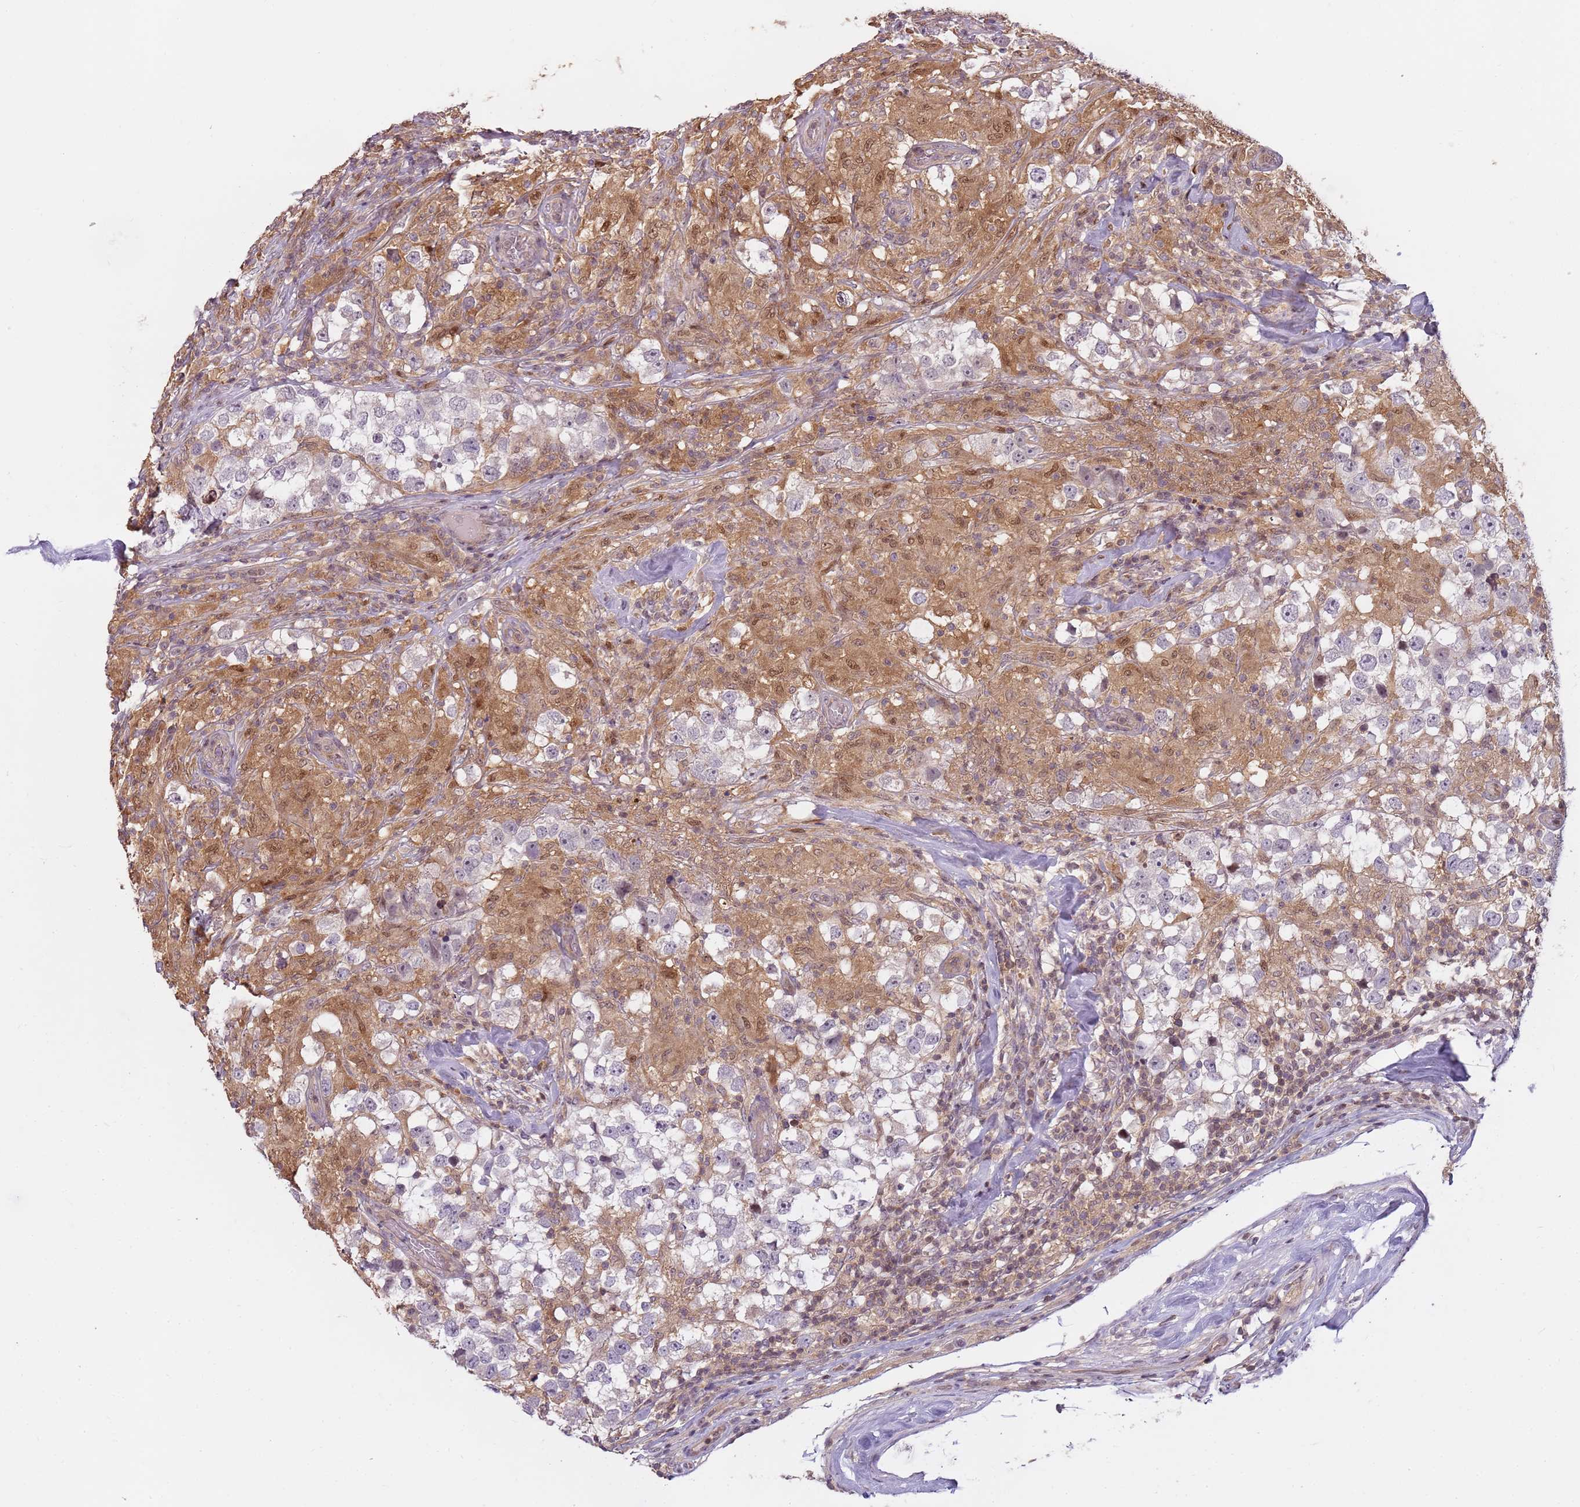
{"staining": {"intensity": "negative", "quantity": "none", "location": "none"}, "tissue": "testis cancer", "cell_type": "Tumor cells", "image_type": "cancer", "snomed": [{"axis": "morphology", "description": "Seminoma, NOS"}, {"axis": "topography", "description": "Testis"}], "caption": "Immunohistochemical staining of seminoma (testis) shows no significant positivity in tumor cells.", "gene": "GSTO2", "patient": {"sex": "male", "age": 46}}